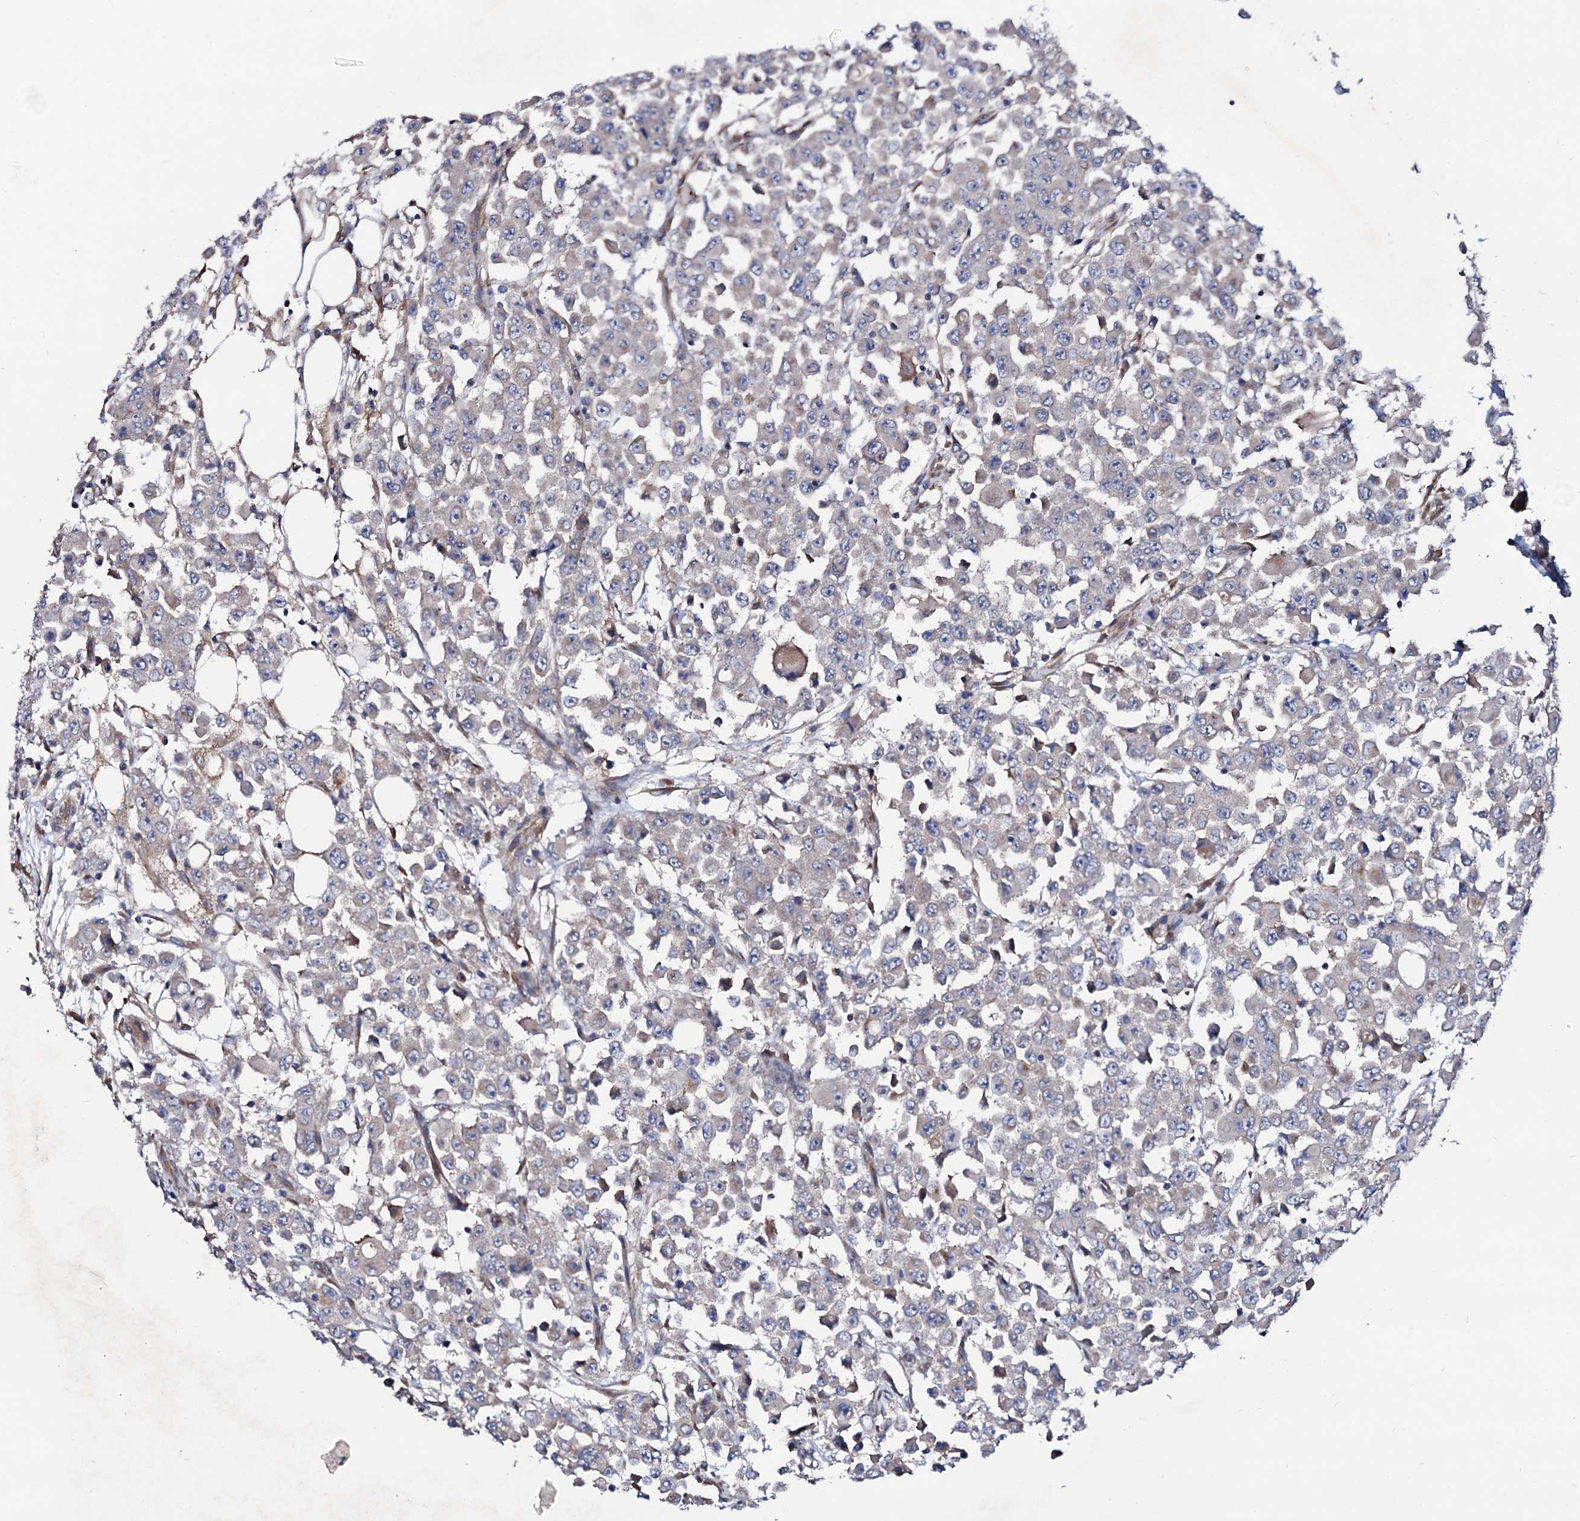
{"staining": {"intensity": "weak", "quantity": "<25%", "location": "cytoplasmic/membranous"}, "tissue": "colorectal cancer", "cell_type": "Tumor cells", "image_type": "cancer", "snomed": [{"axis": "morphology", "description": "Adenocarcinoma, NOS"}, {"axis": "topography", "description": "Colon"}], "caption": "An image of human adenocarcinoma (colorectal) is negative for staining in tumor cells.", "gene": "STARD13", "patient": {"sex": "male", "age": 51}}